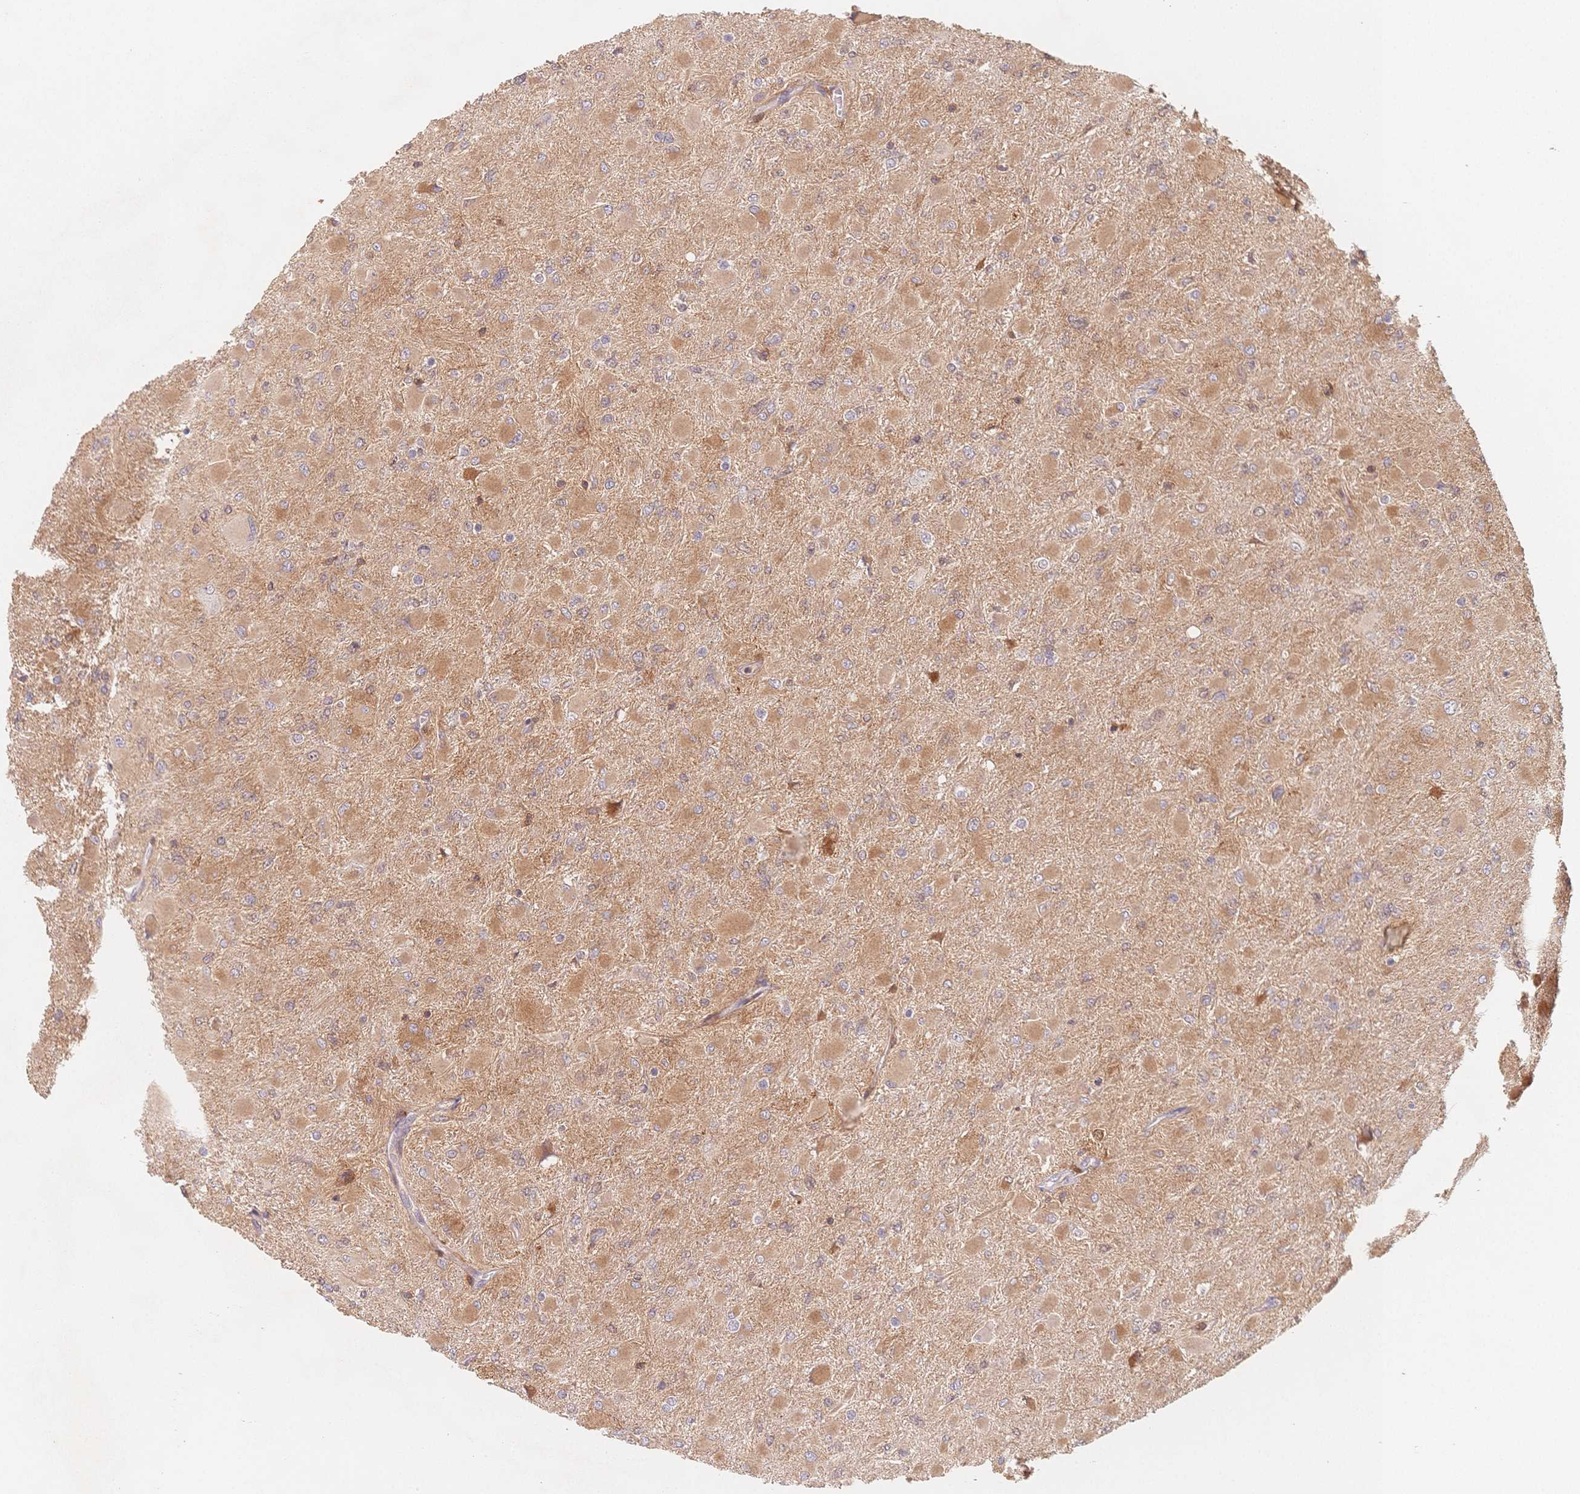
{"staining": {"intensity": "weak", "quantity": "25%-75%", "location": "cytoplasmic/membranous"}, "tissue": "glioma", "cell_type": "Tumor cells", "image_type": "cancer", "snomed": [{"axis": "morphology", "description": "Glioma, malignant, High grade"}, {"axis": "topography", "description": "Cerebral cortex"}], "caption": "This is a micrograph of immunohistochemistry (IHC) staining of glioma, which shows weak positivity in the cytoplasmic/membranous of tumor cells.", "gene": "C12orf75", "patient": {"sex": "female", "age": 36}}